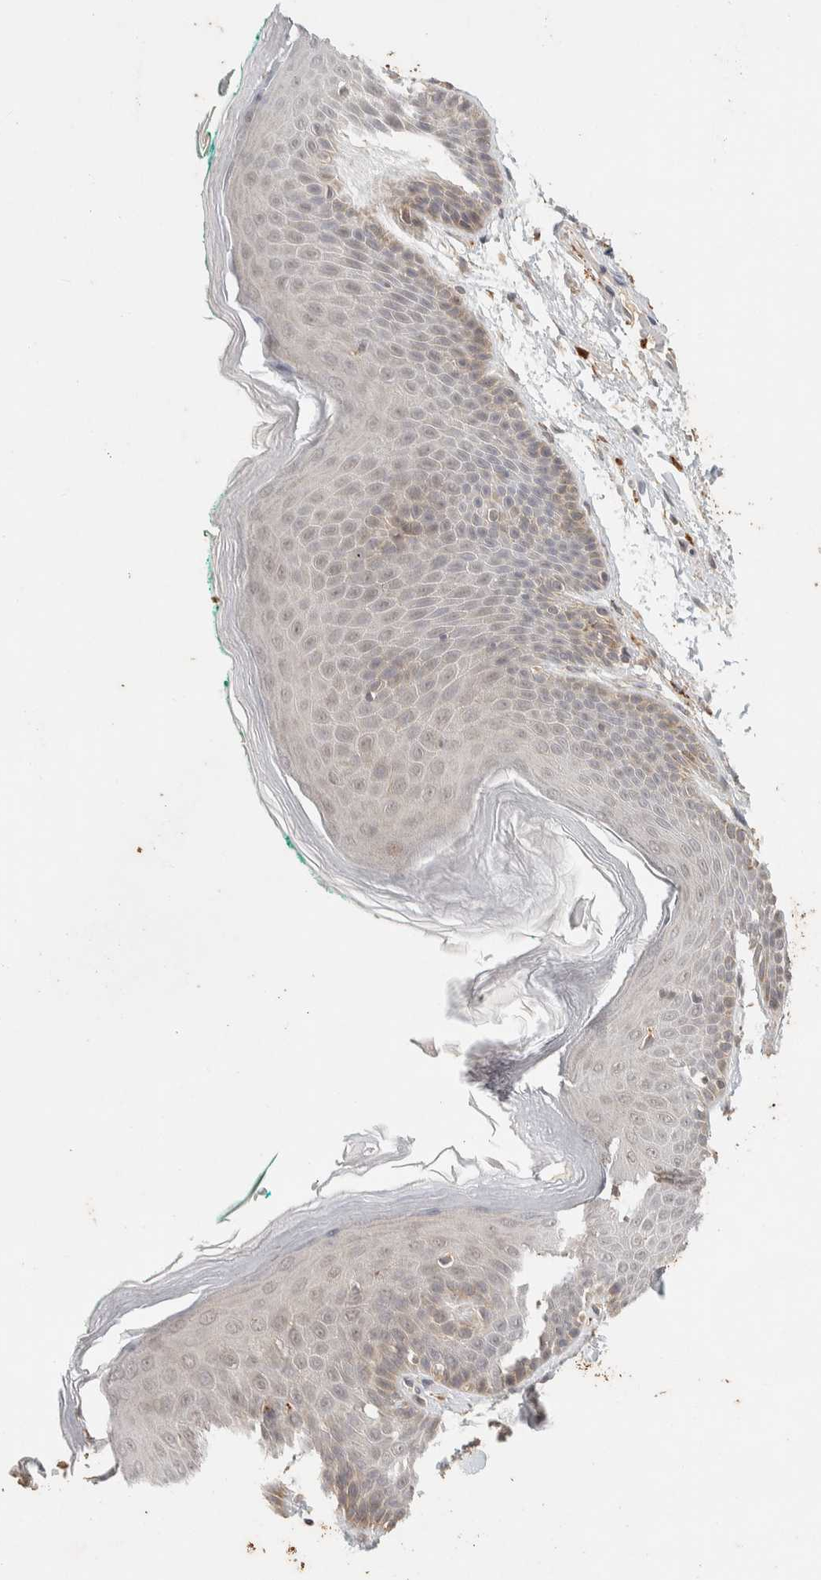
{"staining": {"intensity": "weak", "quantity": "<25%", "location": "cytoplasmic/membranous"}, "tissue": "skin", "cell_type": "Epidermal cells", "image_type": "normal", "snomed": [{"axis": "morphology", "description": "Normal tissue, NOS"}, {"axis": "topography", "description": "Anal"}], "caption": "The IHC micrograph has no significant expression in epidermal cells of skin. (Brightfield microscopy of DAB (3,3'-diaminobenzidine) immunohistochemistry (IHC) at high magnification).", "gene": "ITPA", "patient": {"sex": "male", "age": 74}}